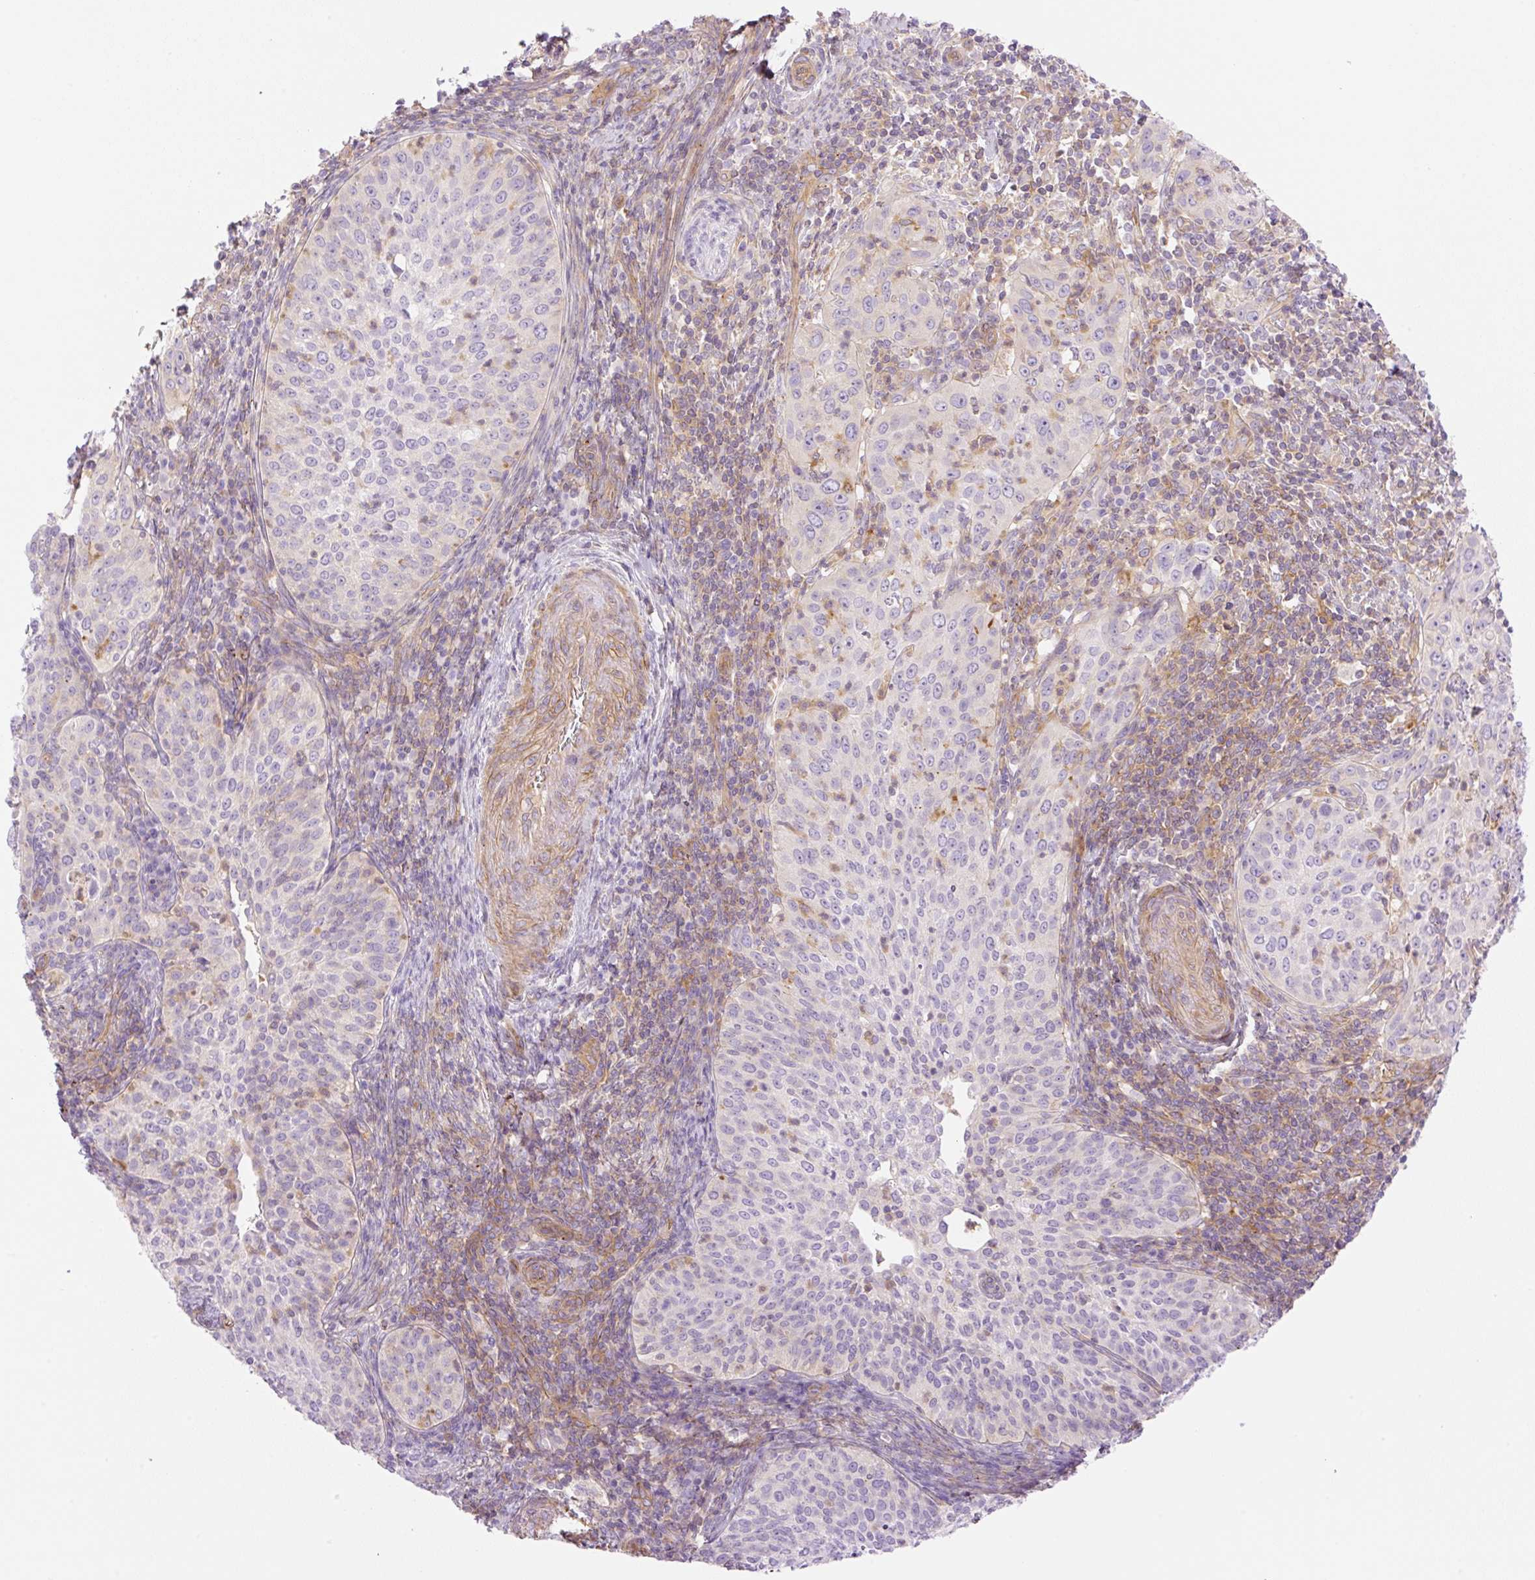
{"staining": {"intensity": "negative", "quantity": "none", "location": "none"}, "tissue": "cervical cancer", "cell_type": "Tumor cells", "image_type": "cancer", "snomed": [{"axis": "morphology", "description": "Squamous cell carcinoma, NOS"}, {"axis": "topography", "description": "Cervix"}], "caption": "A micrograph of cervical squamous cell carcinoma stained for a protein demonstrates no brown staining in tumor cells. (DAB immunohistochemistry (IHC) visualized using brightfield microscopy, high magnification).", "gene": "EHD3", "patient": {"sex": "female", "age": 30}}